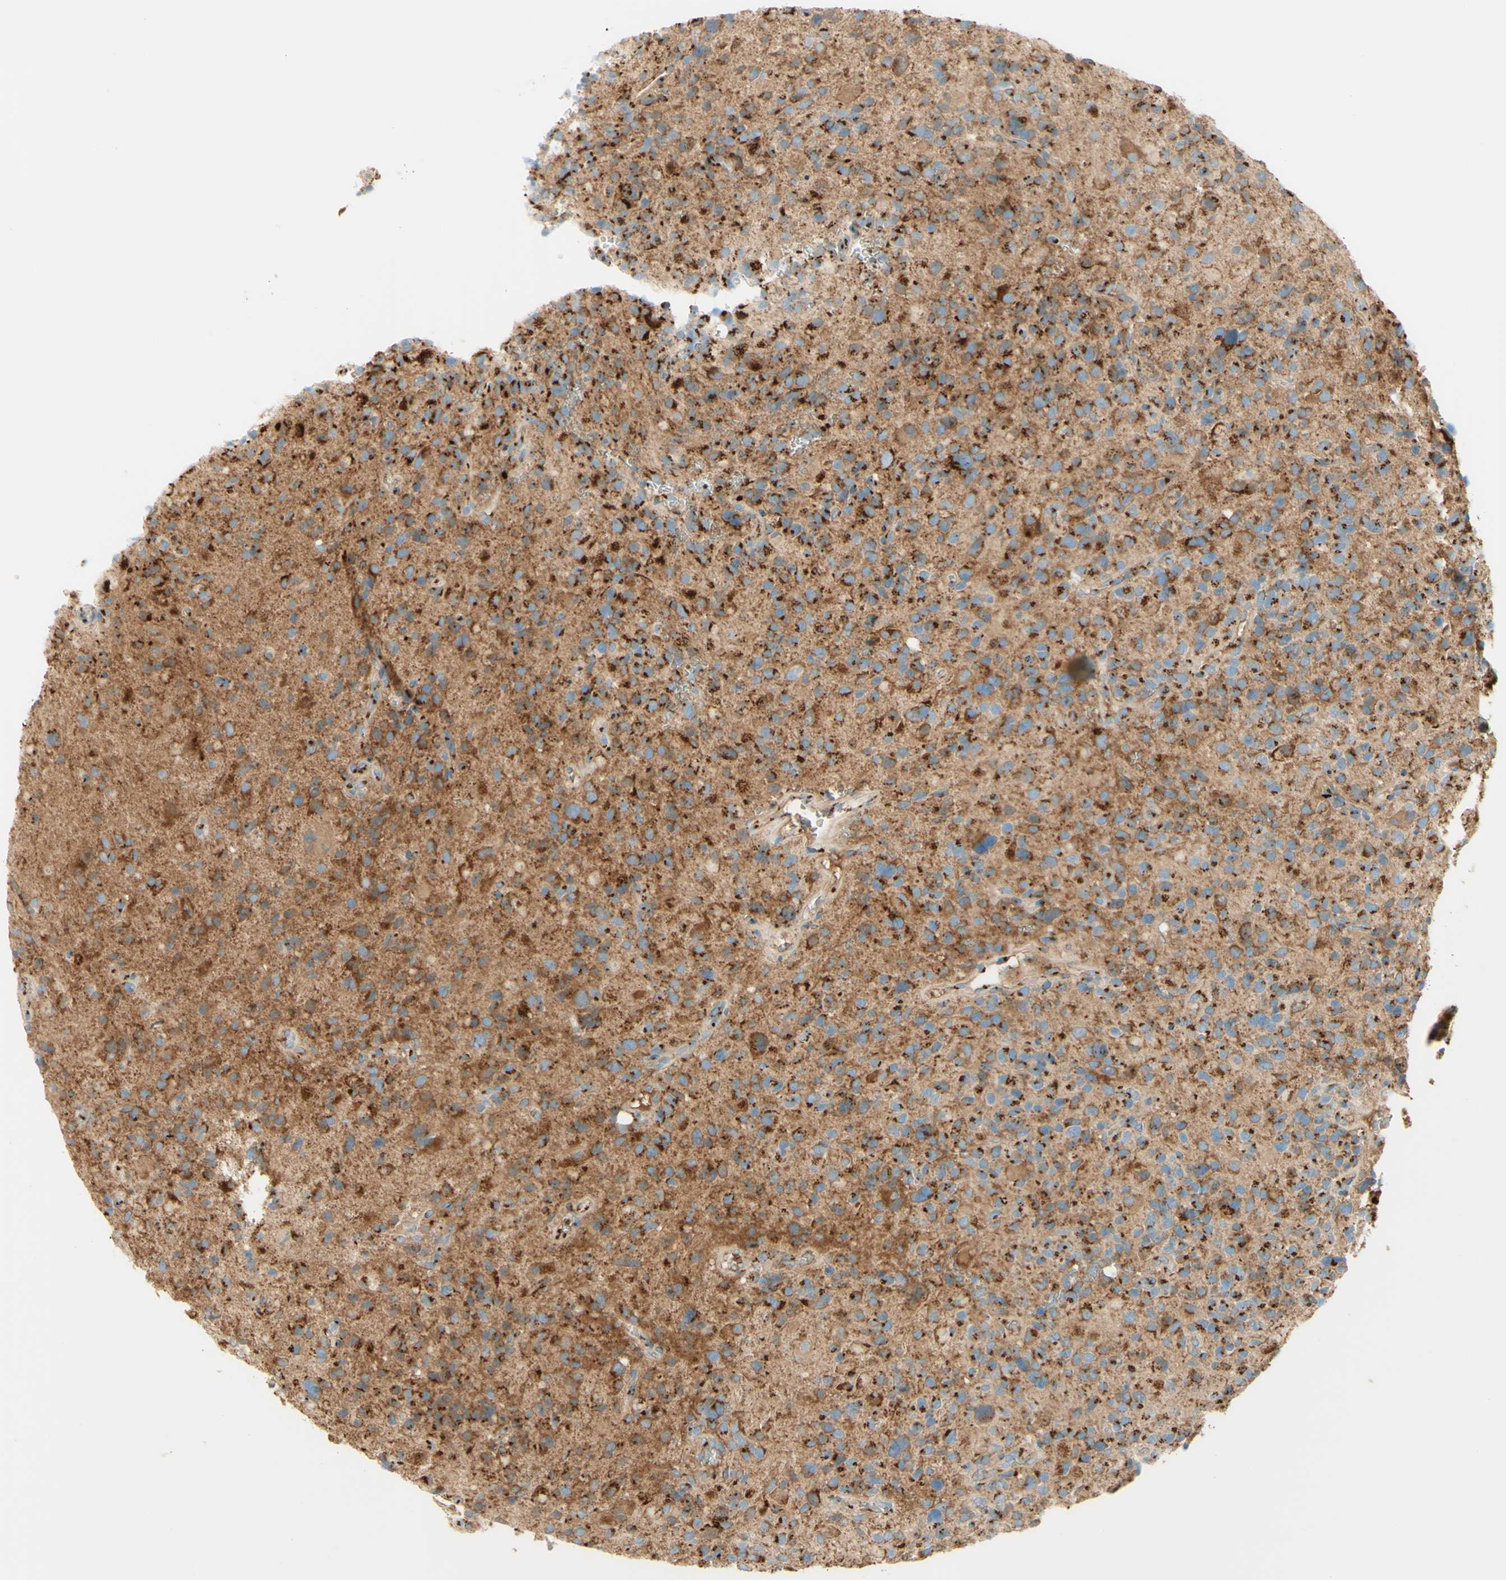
{"staining": {"intensity": "strong", "quantity": ">75%", "location": "cytoplasmic/membranous"}, "tissue": "glioma", "cell_type": "Tumor cells", "image_type": "cancer", "snomed": [{"axis": "morphology", "description": "Glioma, malignant, High grade"}, {"axis": "topography", "description": "Brain"}], "caption": "IHC image of neoplastic tissue: human glioma stained using immunohistochemistry (IHC) reveals high levels of strong protein expression localized specifically in the cytoplasmic/membranous of tumor cells, appearing as a cytoplasmic/membranous brown color.", "gene": "GOLGB1", "patient": {"sex": "male", "age": 48}}